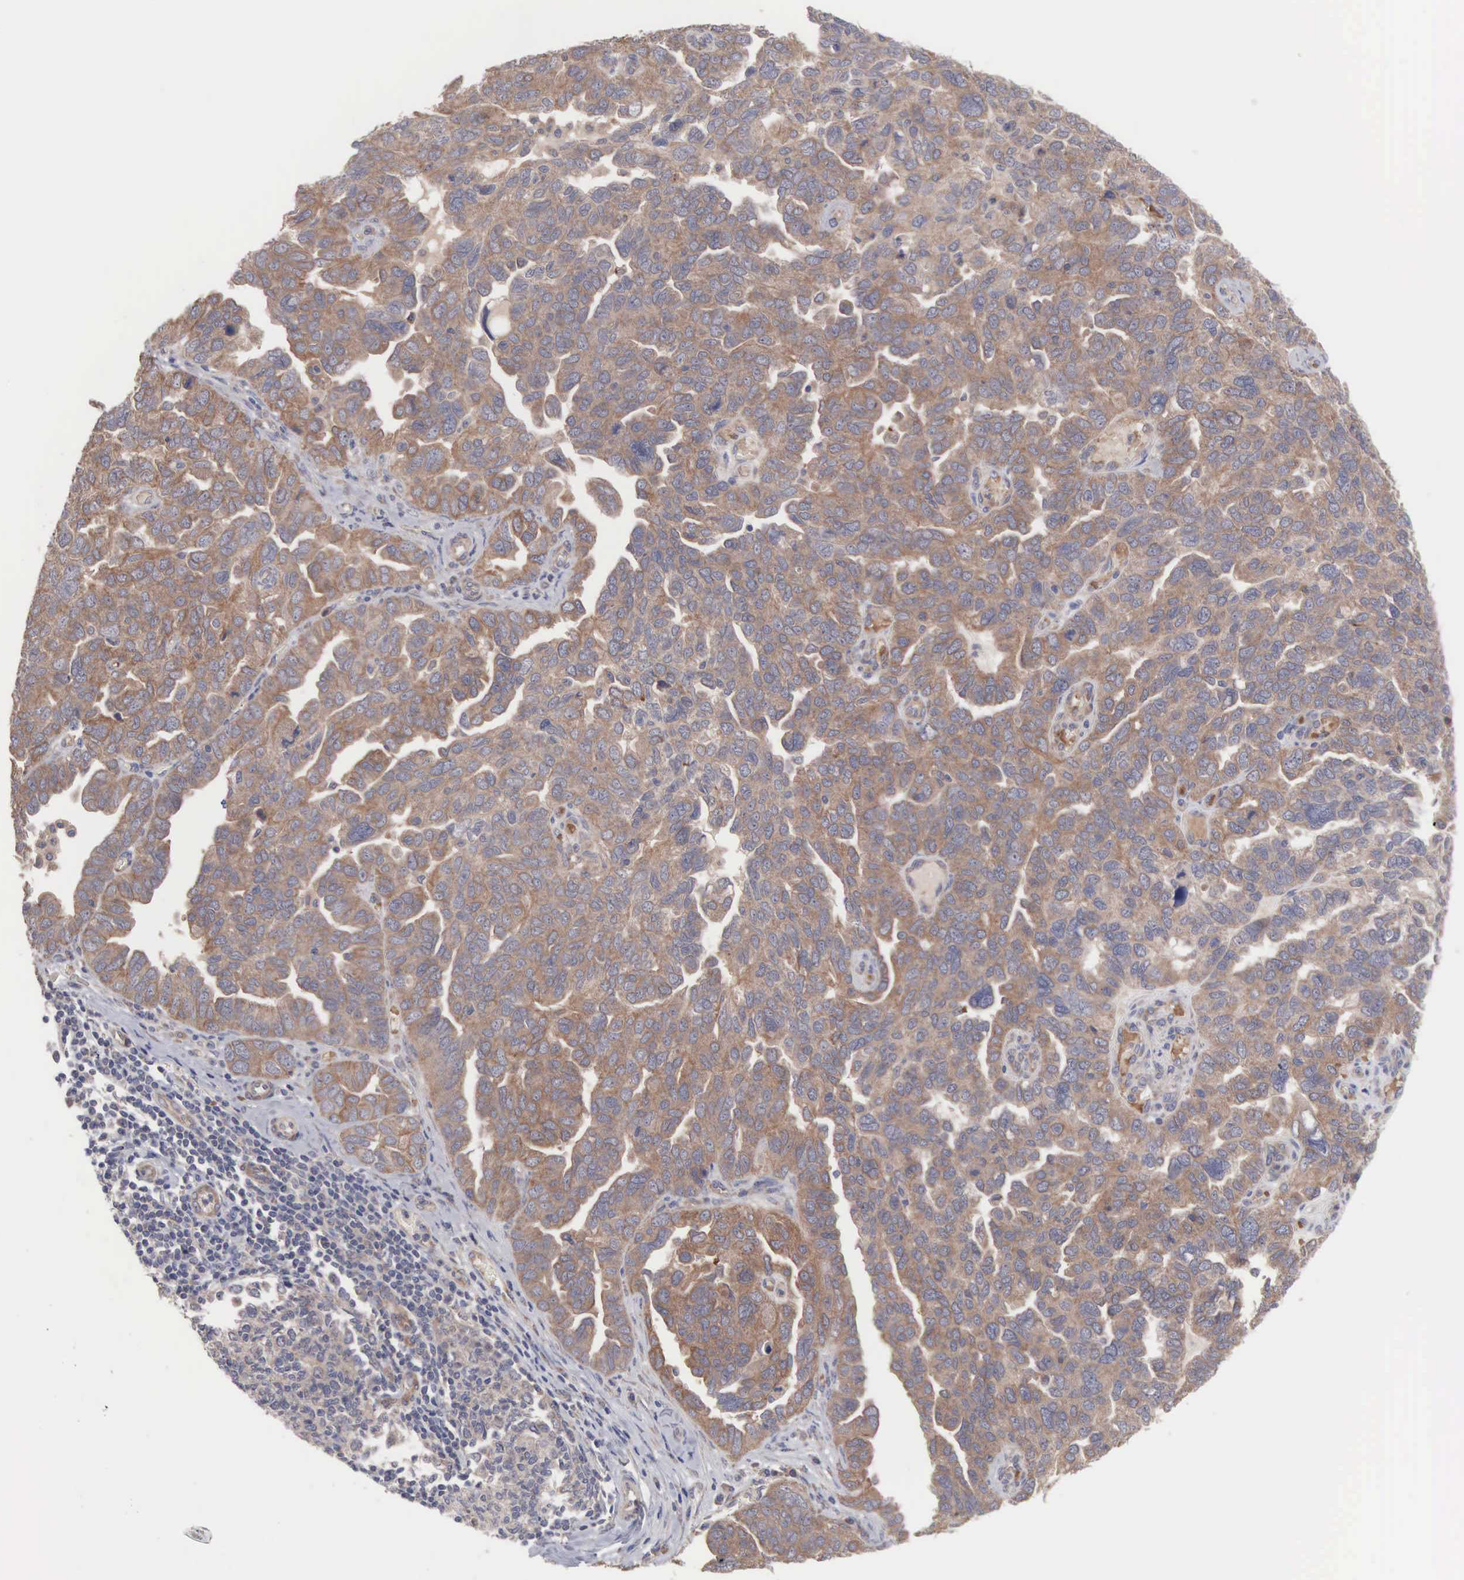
{"staining": {"intensity": "moderate", "quantity": ">75%", "location": "cytoplasmic/membranous"}, "tissue": "ovarian cancer", "cell_type": "Tumor cells", "image_type": "cancer", "snomed": [{"axis": "morphology", "description": "Cystadenocarcinoma, serous, NOS"}, {"axis": "topography", "description": "Ovary"}], "caption": "This is a photomicrograph of IHC staining of ovarian serous cystadenocarcinoma, which shows moderate expression in the cytoplasmic/membranous of tumor cells.", "gene": "INF2", "patient": {"sex": "female", "age": 64}}